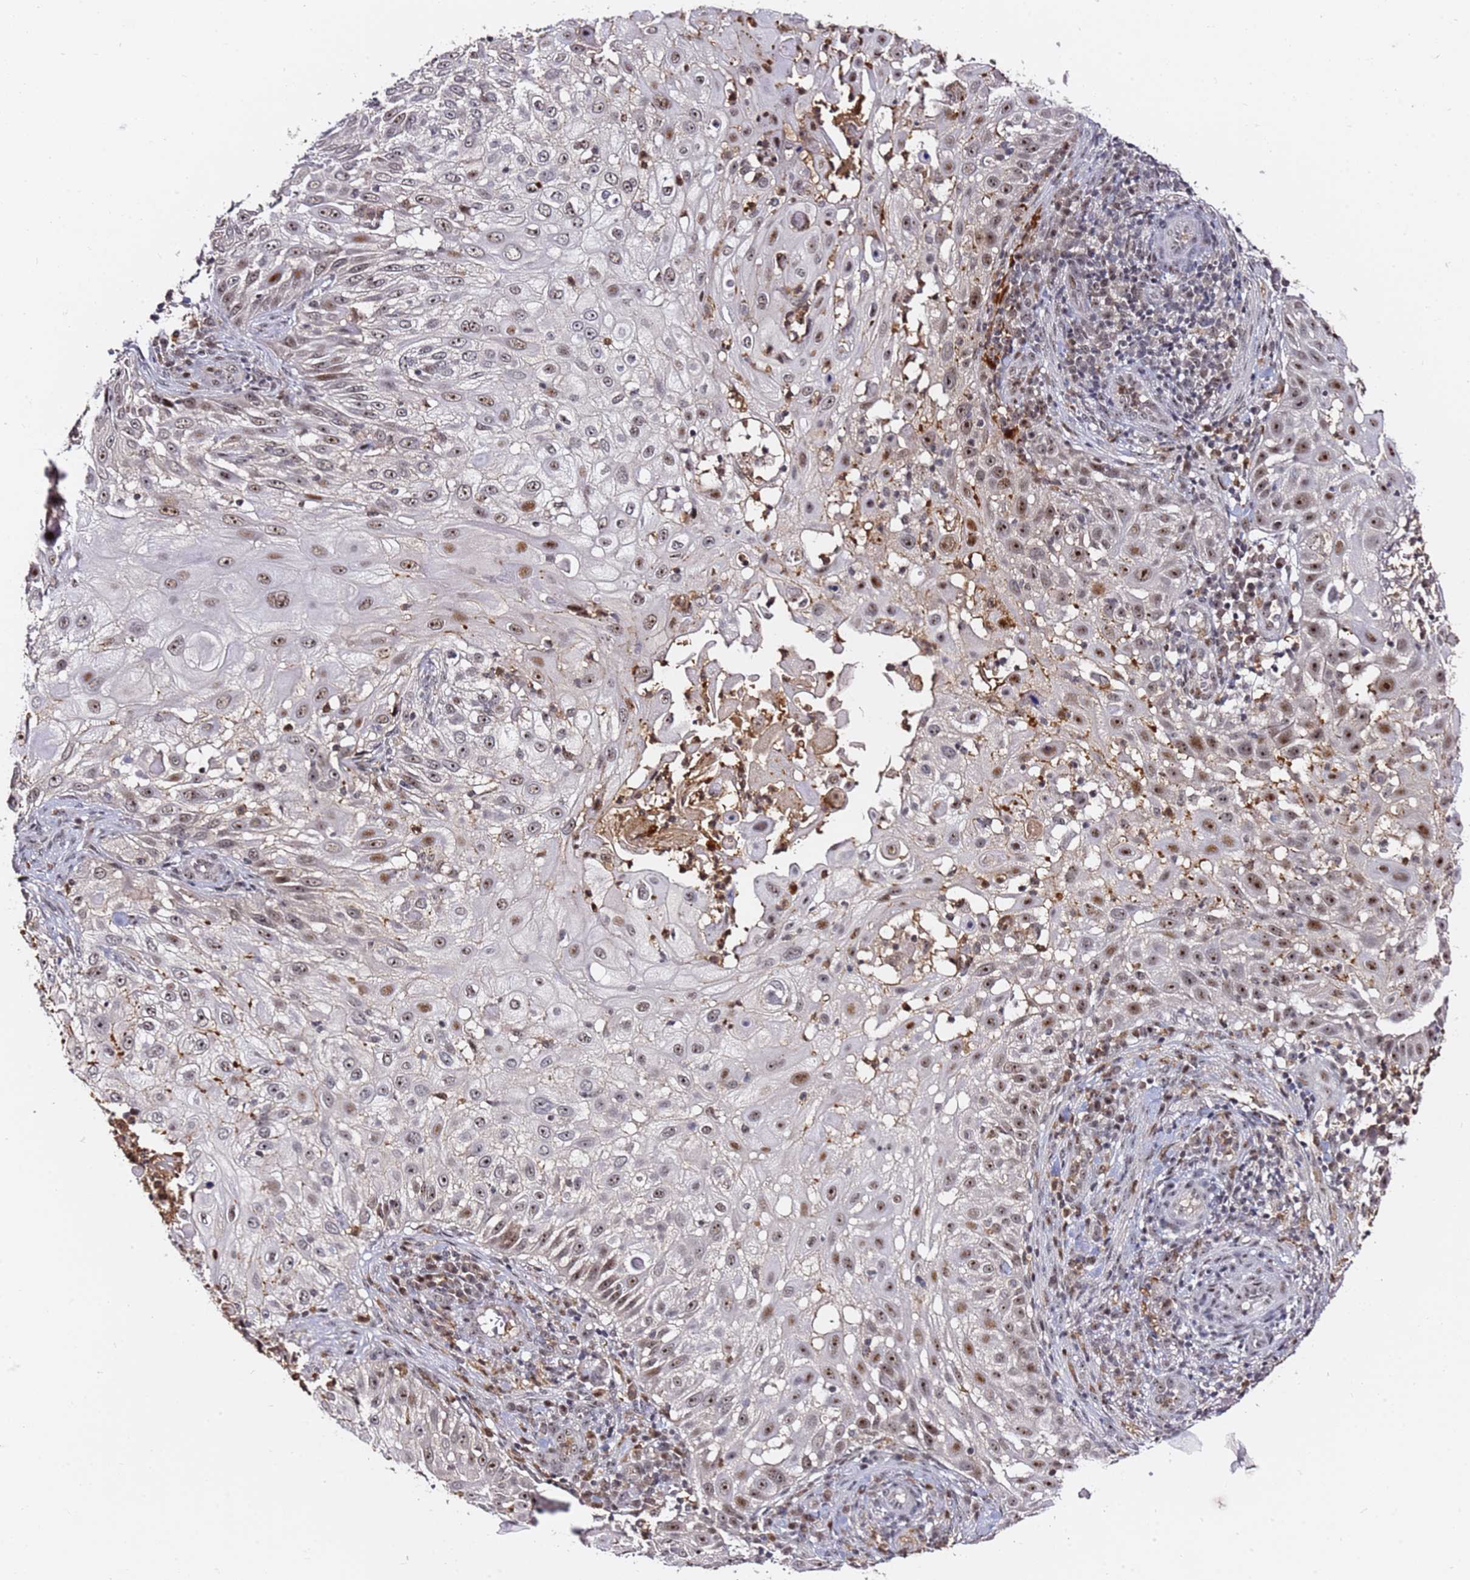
{"staining": {"intensity": "moderate", "quantity": ">75%", "location": "nuclear"}, "tissue": "skin cancer", "cell_type": "Tumor cells", "image_type": "cancer", "snomed": [{"axis": "morphology", "description": "Squamous cell carcinoma, NOS"}, {"axis": "topography", "description": "Skin"}], "caption": "Moderate nuclear staining is present in approximately >75% of tumor cells in skin squamous cell carcinoma.", "gene": "FCF1", "patient": {"sex": "female", "age": 44}}